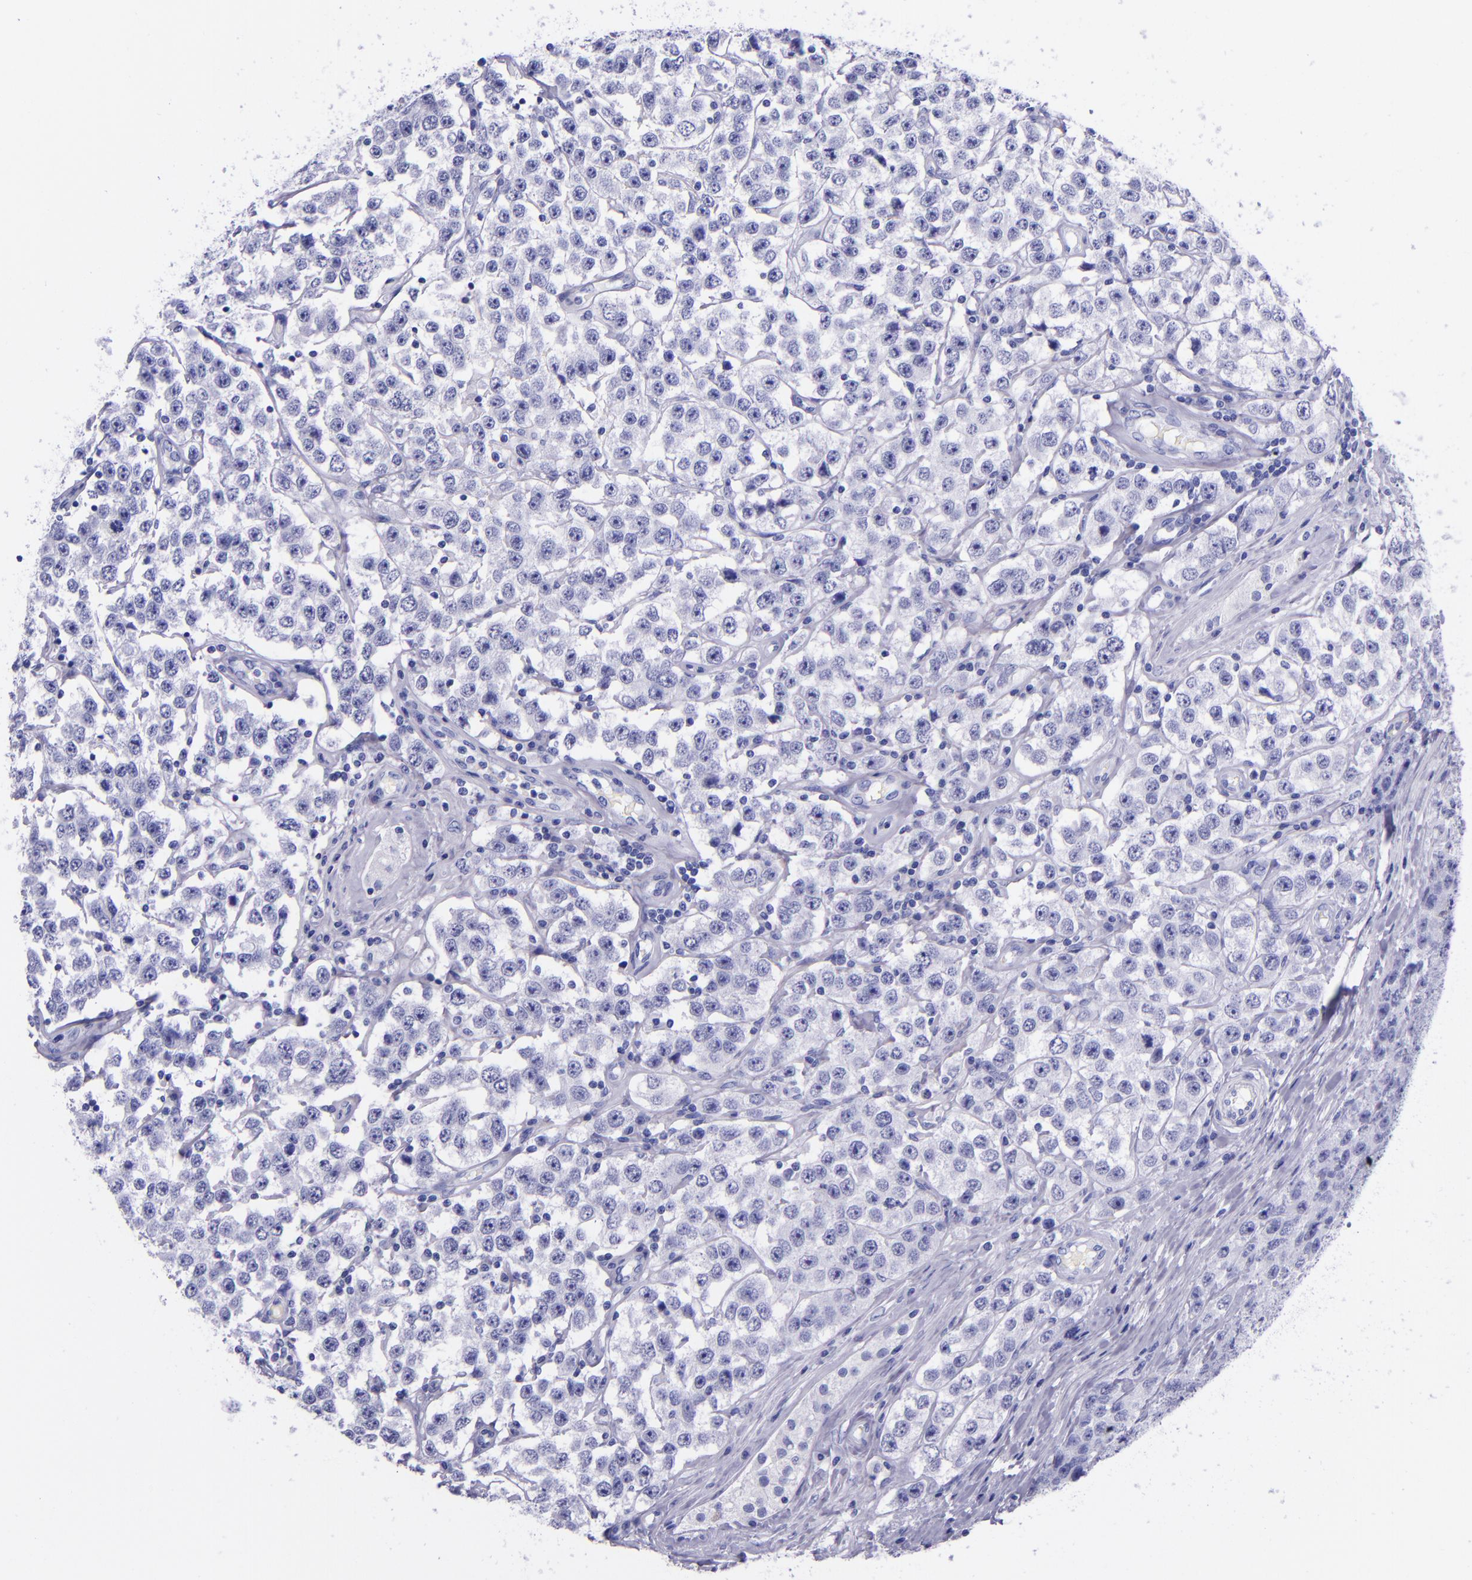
{"staining": {"intensity": "negative", "quantity": "none", "location": "none"}, "tissue": "testis cancer", "cell_type": "Tumor cells", "image_type": "cancer", "snomed": [{"axis": "morphology", "description": "Seminoma, NOS"}, {"axis": "topography", "description": "Testis"}], "caption": "A high-resolution image shows immunohistochemistry (IHC) staining of testis cancer, which exhibits no significant staining in tumor cells.", "gene": "SLPI", "patient": {"sex": "male", "age": 52}}